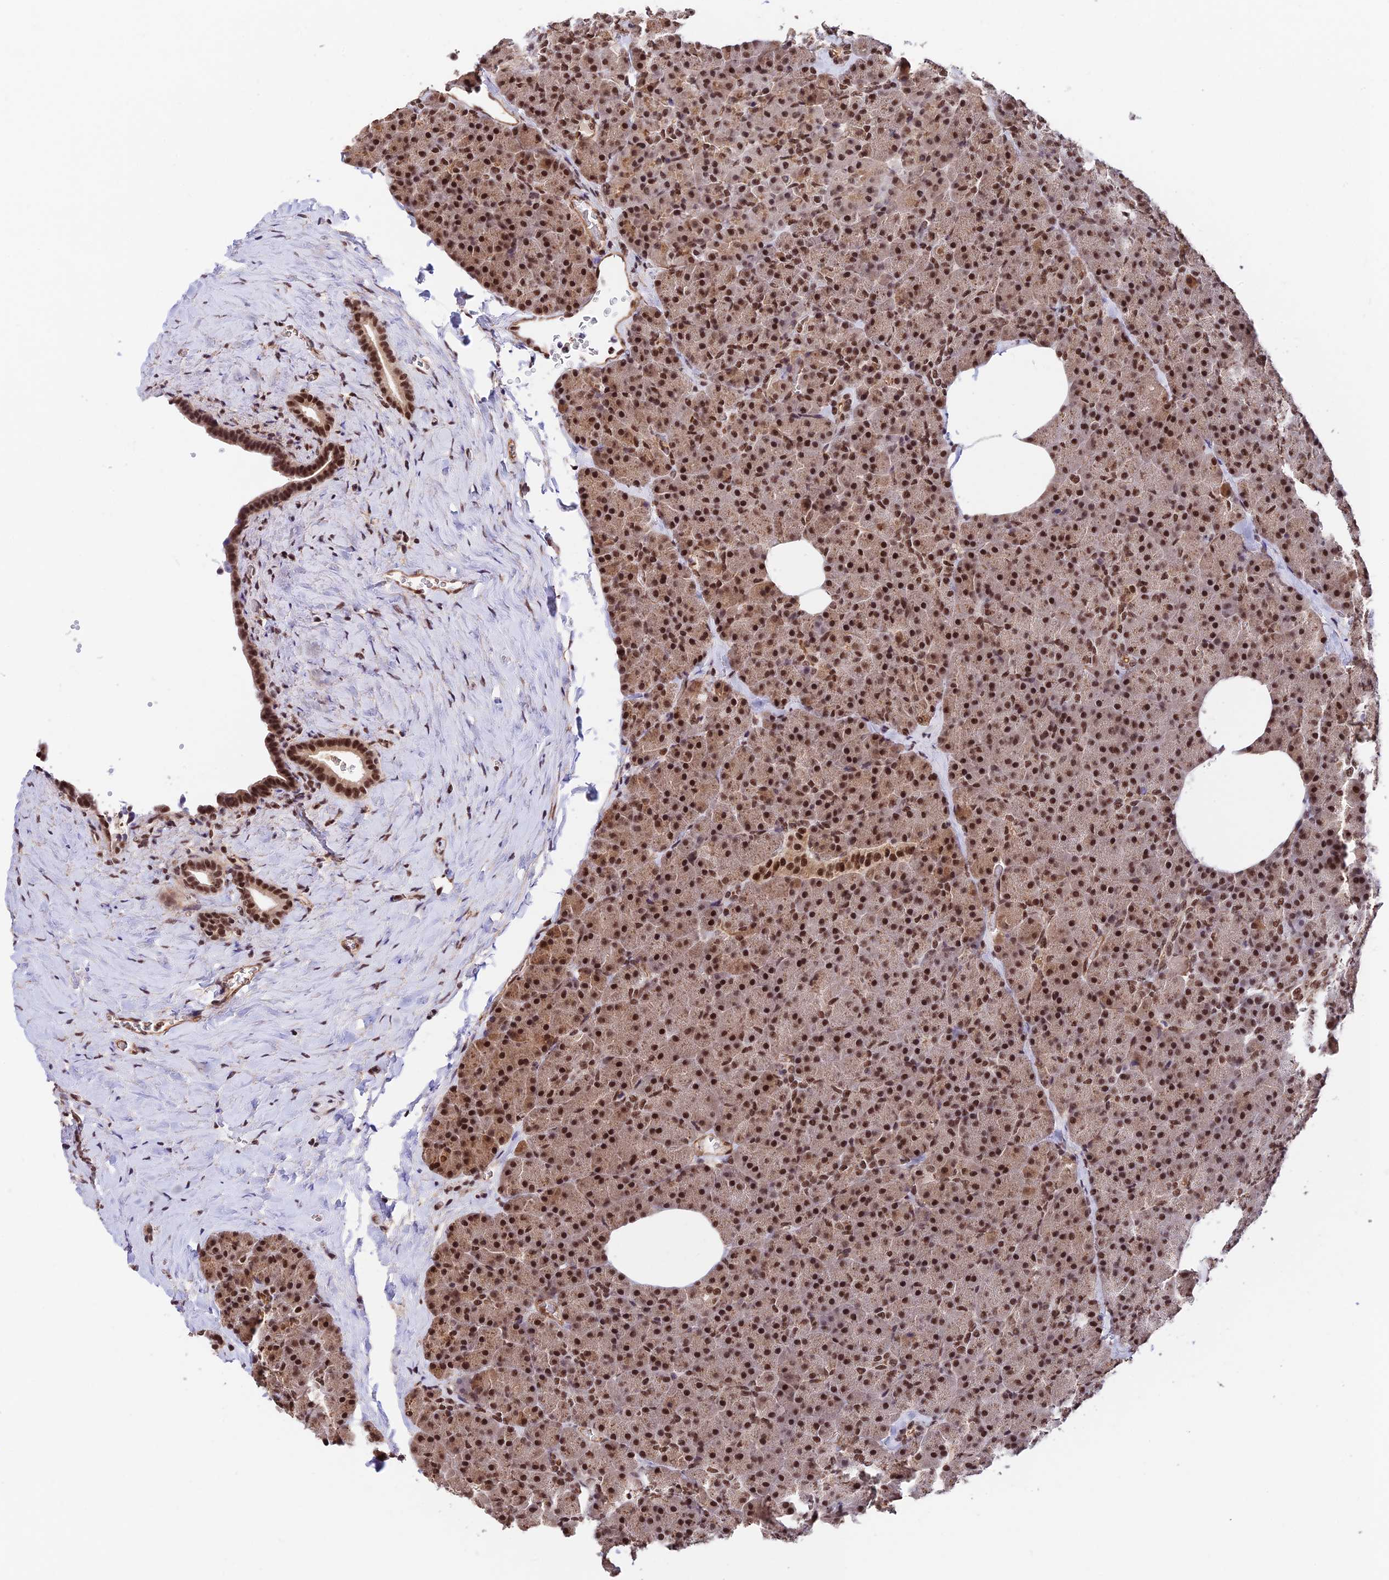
{"staining": {"intensity": "strong", "quantity": ">75%", "location": "cytoplasmic/membranous,nuclear"}, "tissue": "pancreas", "cell_type": "Exocrine glandular cells", "image_type": "normal", "snomed": [{"axis": "morphology", "description": "Normal tissue, NOS"}, {"axis": "morphology", "description": "Carcinoid, malignant, NOS"}, {"axis": "topography", "description": "Pancreas"}], "caption": "Strong cytoplasmic/membranous,nuclear positivity is appreciated in approximately >75% of exocrine glandular cells in unremarkable pancreas. The protein is stained brown, and the nuclei are stained in blue (DAB IHC with brightfield microscopy, high magnification).", "gene": "RBM42", "patient": {"sex": "female", "age": 35}}